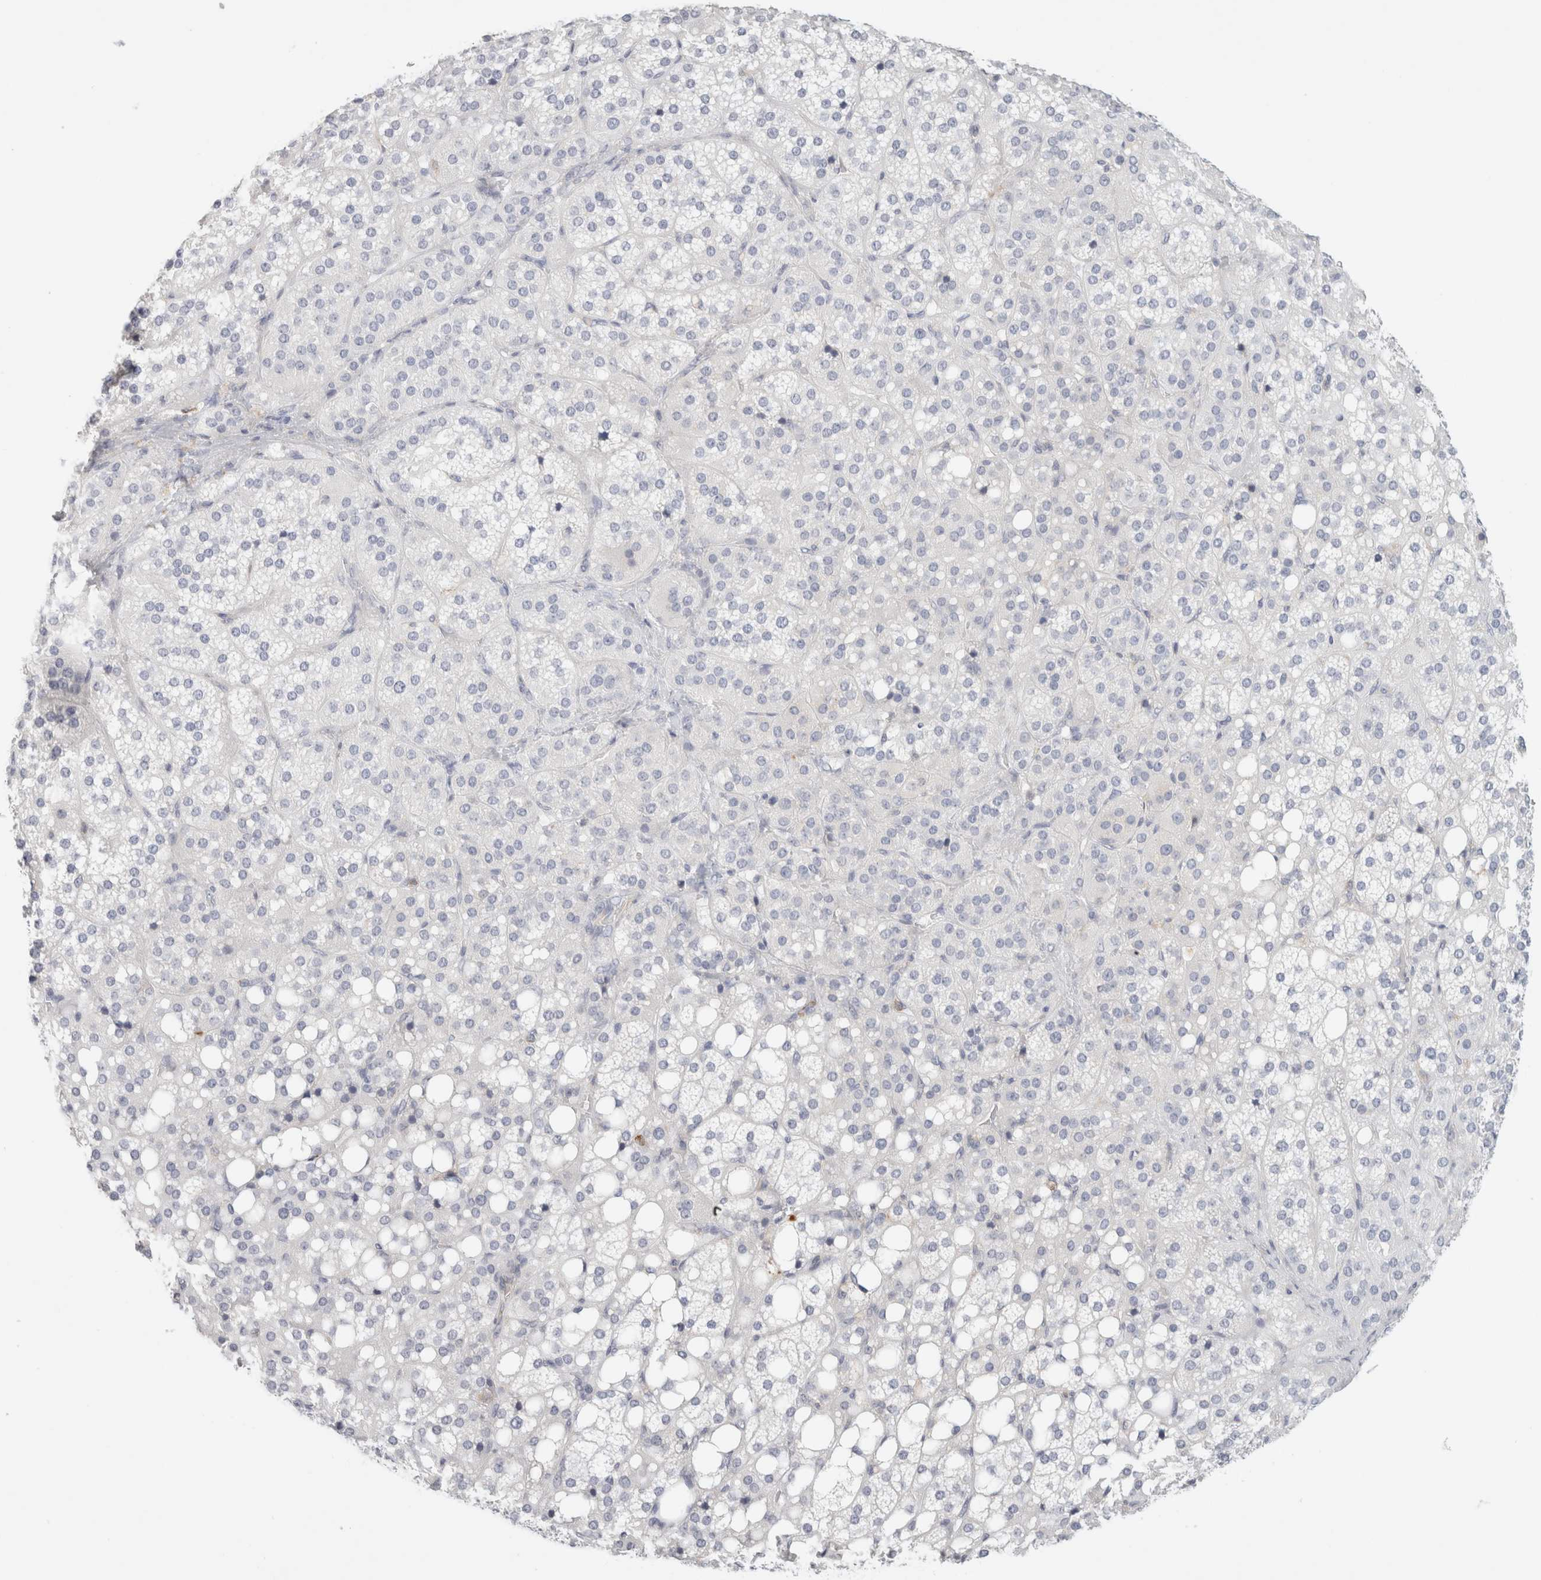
{"staining": {"intensity": "moderate", "quantity": "<25%", "location": "cytoplasmic/membranous"}, "tissue": "adrenal gland", "cell_type": "Glandular cells", "image_type": "normal", "snomed": [{"axis": "morphology", "description": "Normal tissue, NOS"}, {"axis": "topography", "description": "Adrenal gland"}], "caption": "The immunohistochemical stain labels moderate cytoplasmic/membranous expression in glandular cells of normal adrenal gland.", "gene": "FGL2", "patient": {"sex": "female", "age": 59}}